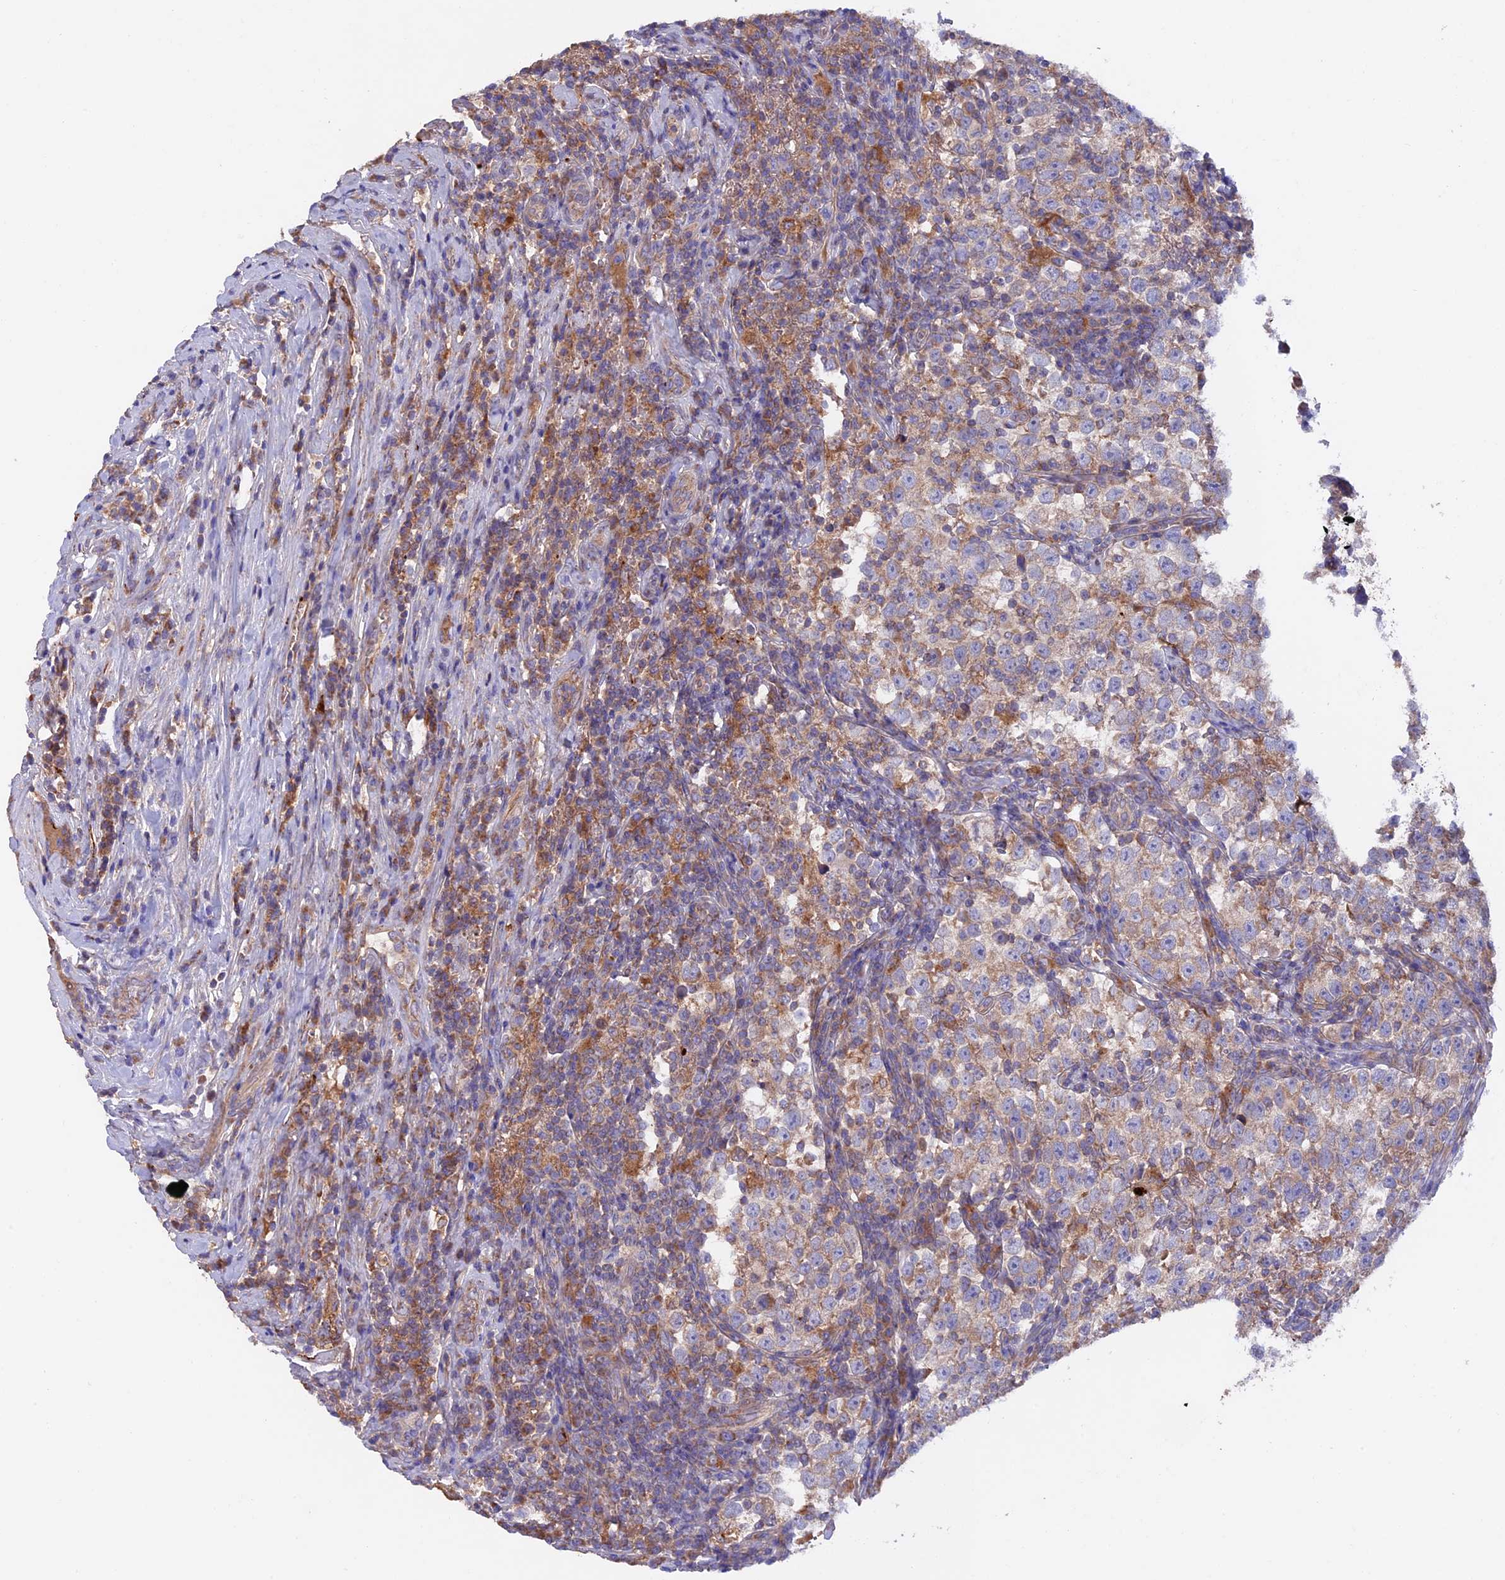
{"staining": {"intensity": "weak", "quantity": "25%-75%", "location": "cytoplasmic/membranous"}, "tissue": "testis cancer", "cell_type": "Tumor cells", "image_type": "cancer", "snomed": [{"axis": "morphology", "description": "Normal tissue, NOS"}, {"axis": "morphology", "description": "Seminoma, NOS"}, {"axis": "topography", "description": "Testis"}], "caption": "Approximately 25%-75% of tumor cells in human testis cancer (seminoma) reveal weak cytoplasmic/membranous protein positivity as visualized by brown immunohistochemical staining.", "gene": "PTPN9", "patient": {"sex": "male", "age": 43}}